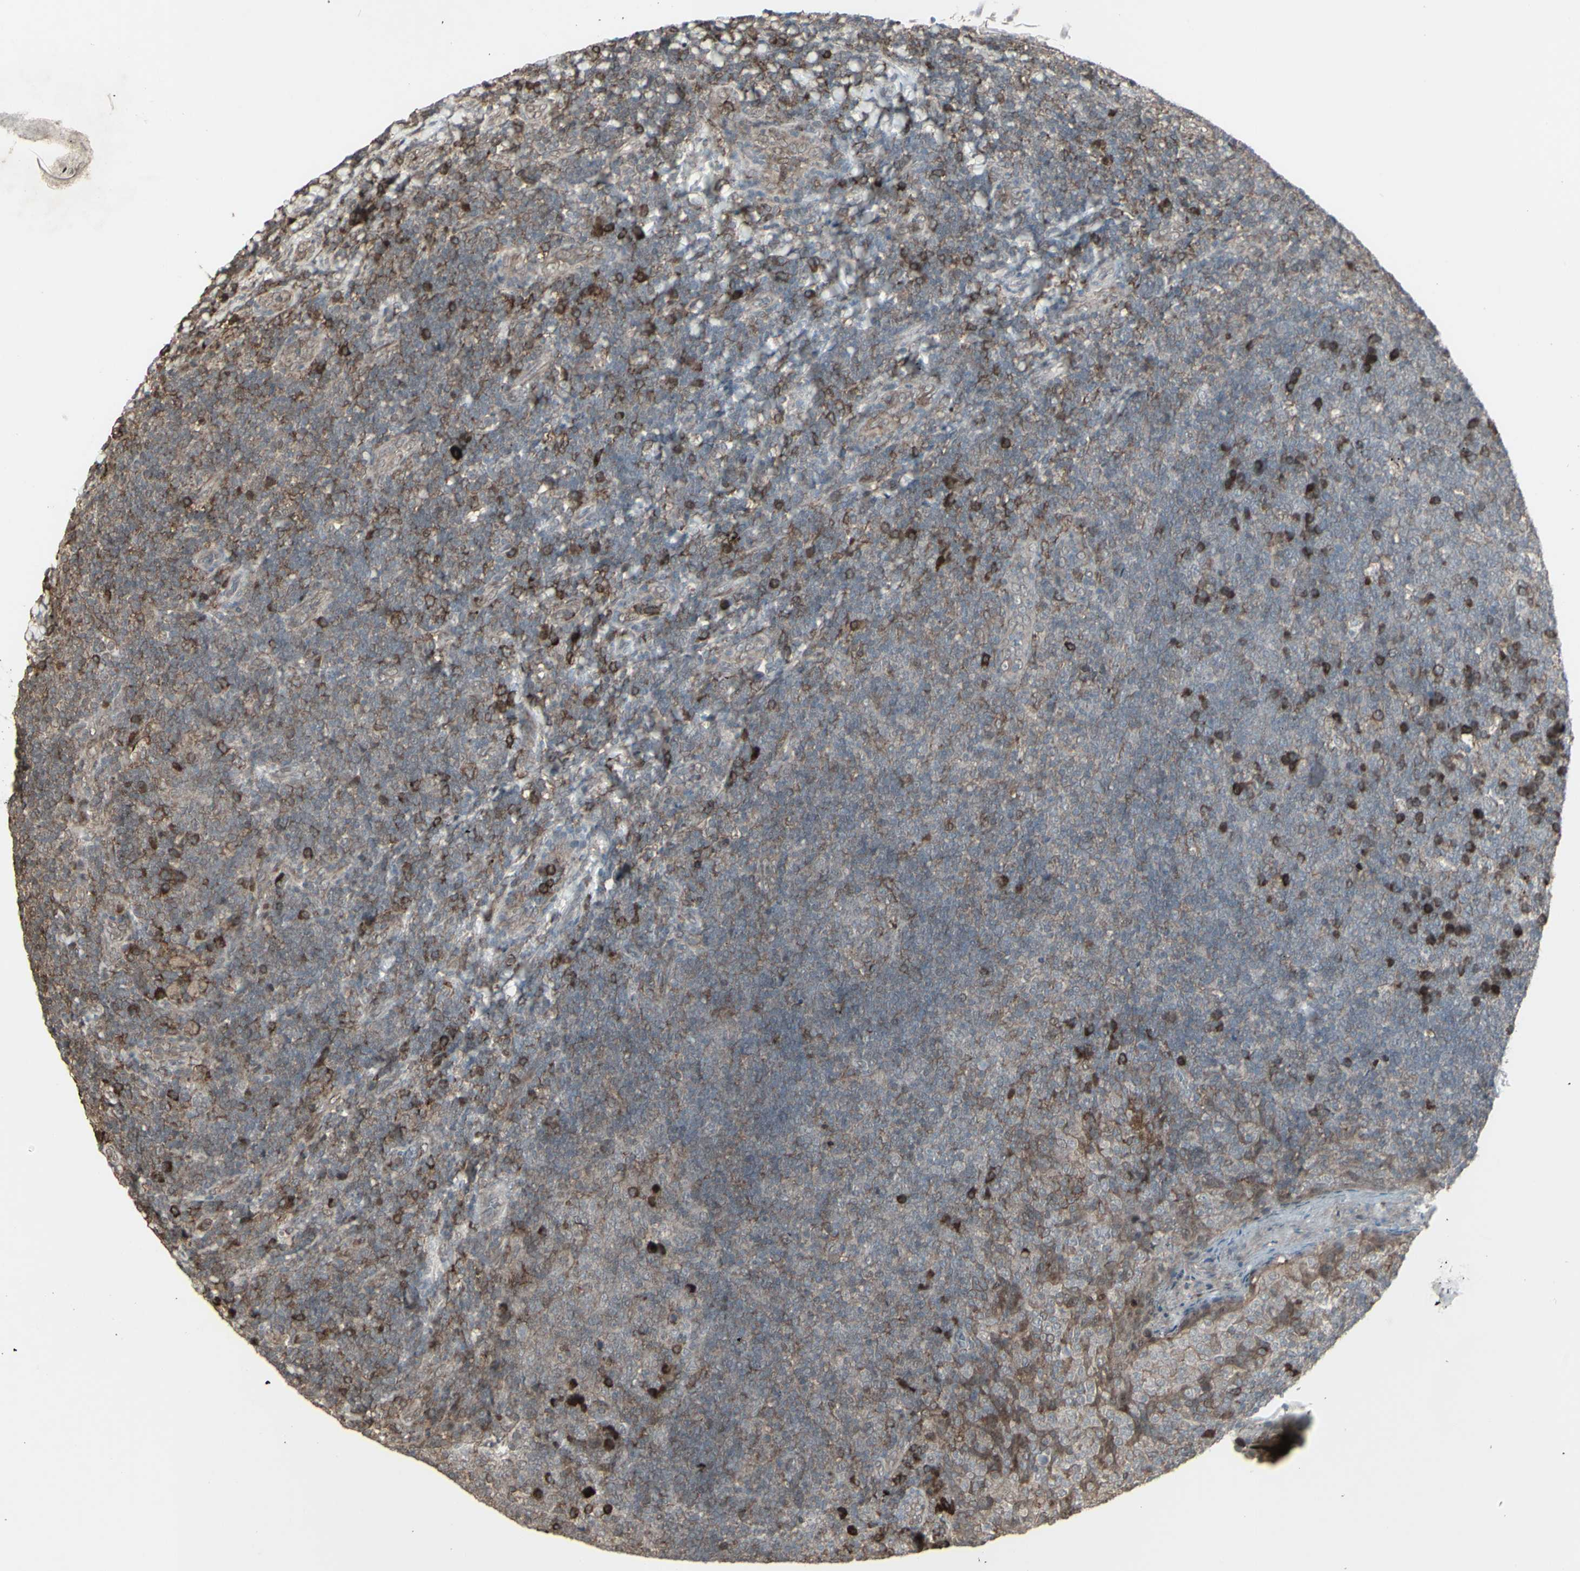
{"staining": {"intensity": "weak", "quantity": "<25%", "location": "cytoplasmic/membranous"}, "tissue": "tonsil", "cell_type": "Germinal center cells", "image_type": "normal", "snomed": [{"axis": "morphology", "description": "Normal tissue, NOS"}, {"axis": "topography", "description": "Tonsil"}], "caption": "Normal tonsil was stained to show a protein in brown. There is no significant positivity in germinal center cells. (Brightfield microscopy of DAB (3,3'-diaminobenzidine) immunohistochemistry at high magnification).", "gene": "CD33", "patient": {"sex": "male", "age": 17}}